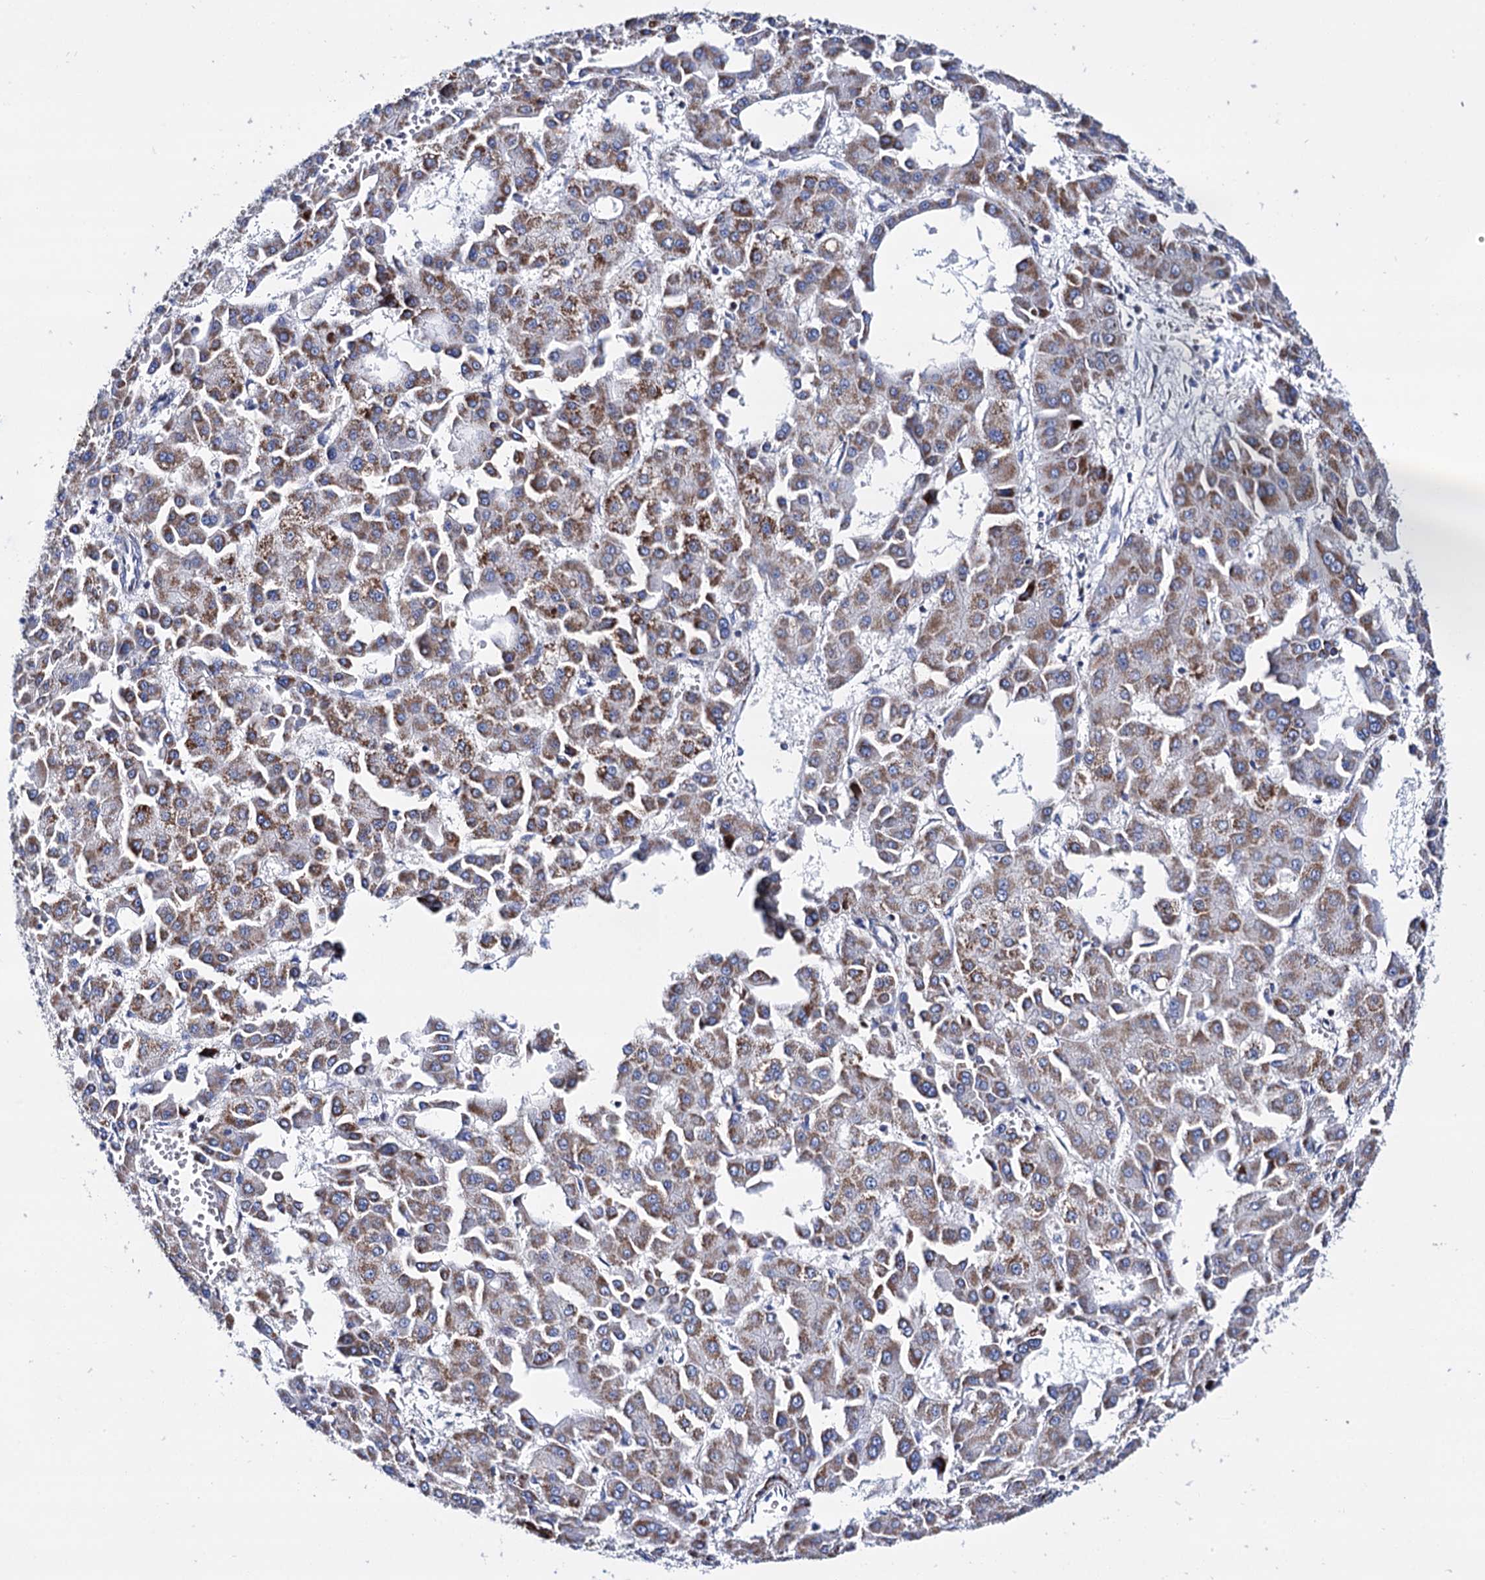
{"staining": {"intensity": "moderate", "quantity": ">75%", "location": "cytoplasmic/membranous"}, "tissue": "liver cancer", "cell_type": "Tumor cells", "image_type": "cancer", "snomed": [{"axis": "morphology", "description": "Carcinoma, Hepatocellular, NOS"}, {"axis": "topography", "description": "Liver"}], "caption": "This is an image of immunohistochemistry staining of liver cancer (hepatocellular carcinoma), which shows moderate positivity in the cytoplasmic/membranous of tumor cells.", "gene": "UBASH3B", "patient": {"sex": "male", "age": 47}}